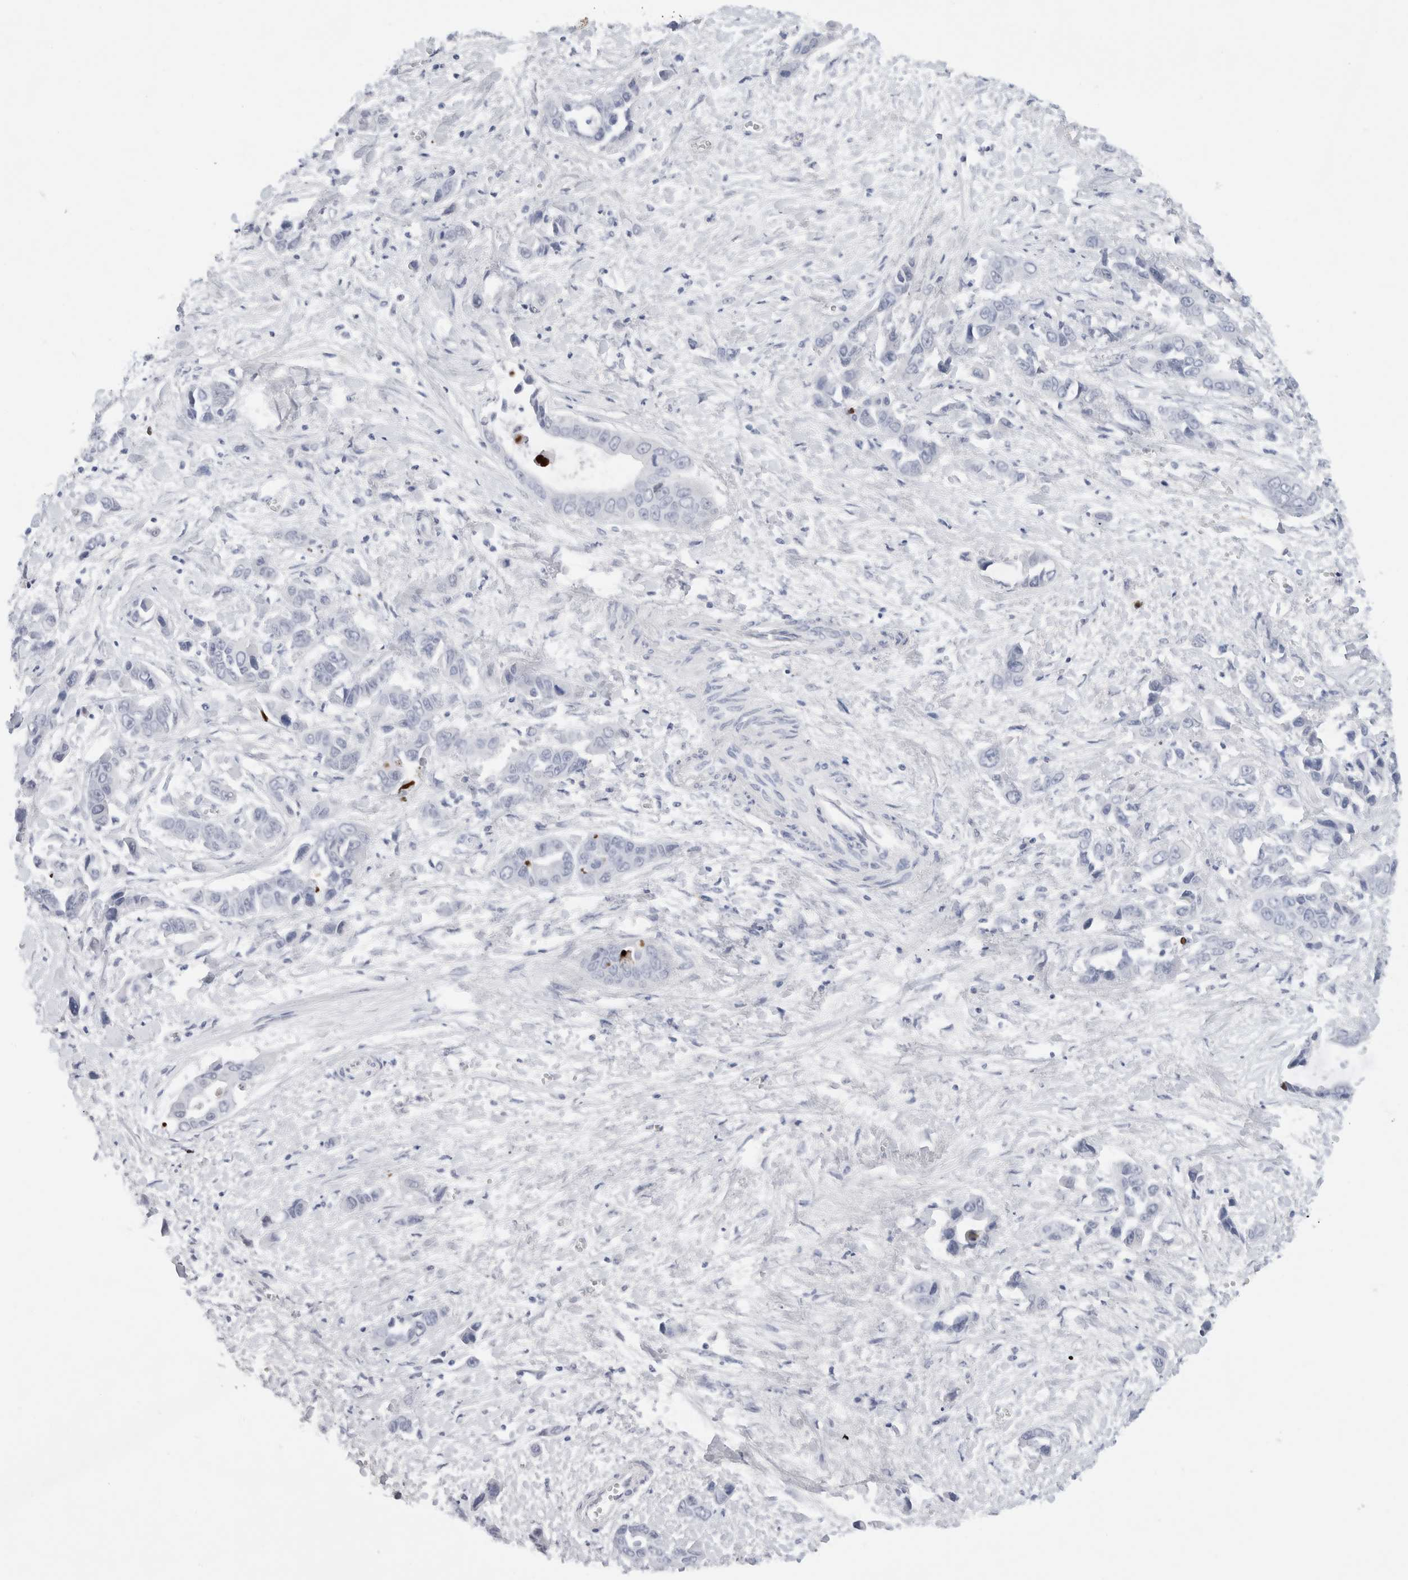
{"staining": {"intensity": "negative", "quantity": "none", "location": "none"}, "tissue": "liver cancer", "cell_type": "Tumor cells", "image_type": "cancer", "snomed": [{"axis": "morphology", "description": "Cholangiocarcinoma"}, {"axis": "topography", "description": "Liver"}], "caption": "Cholangiocarcinoma (liver) stained for a protein using immunohistochemistry (IHC) reveals no positivity tumor cells.", "gene": "COPS7A", "patient": {"sex": "female", "age": 52}}